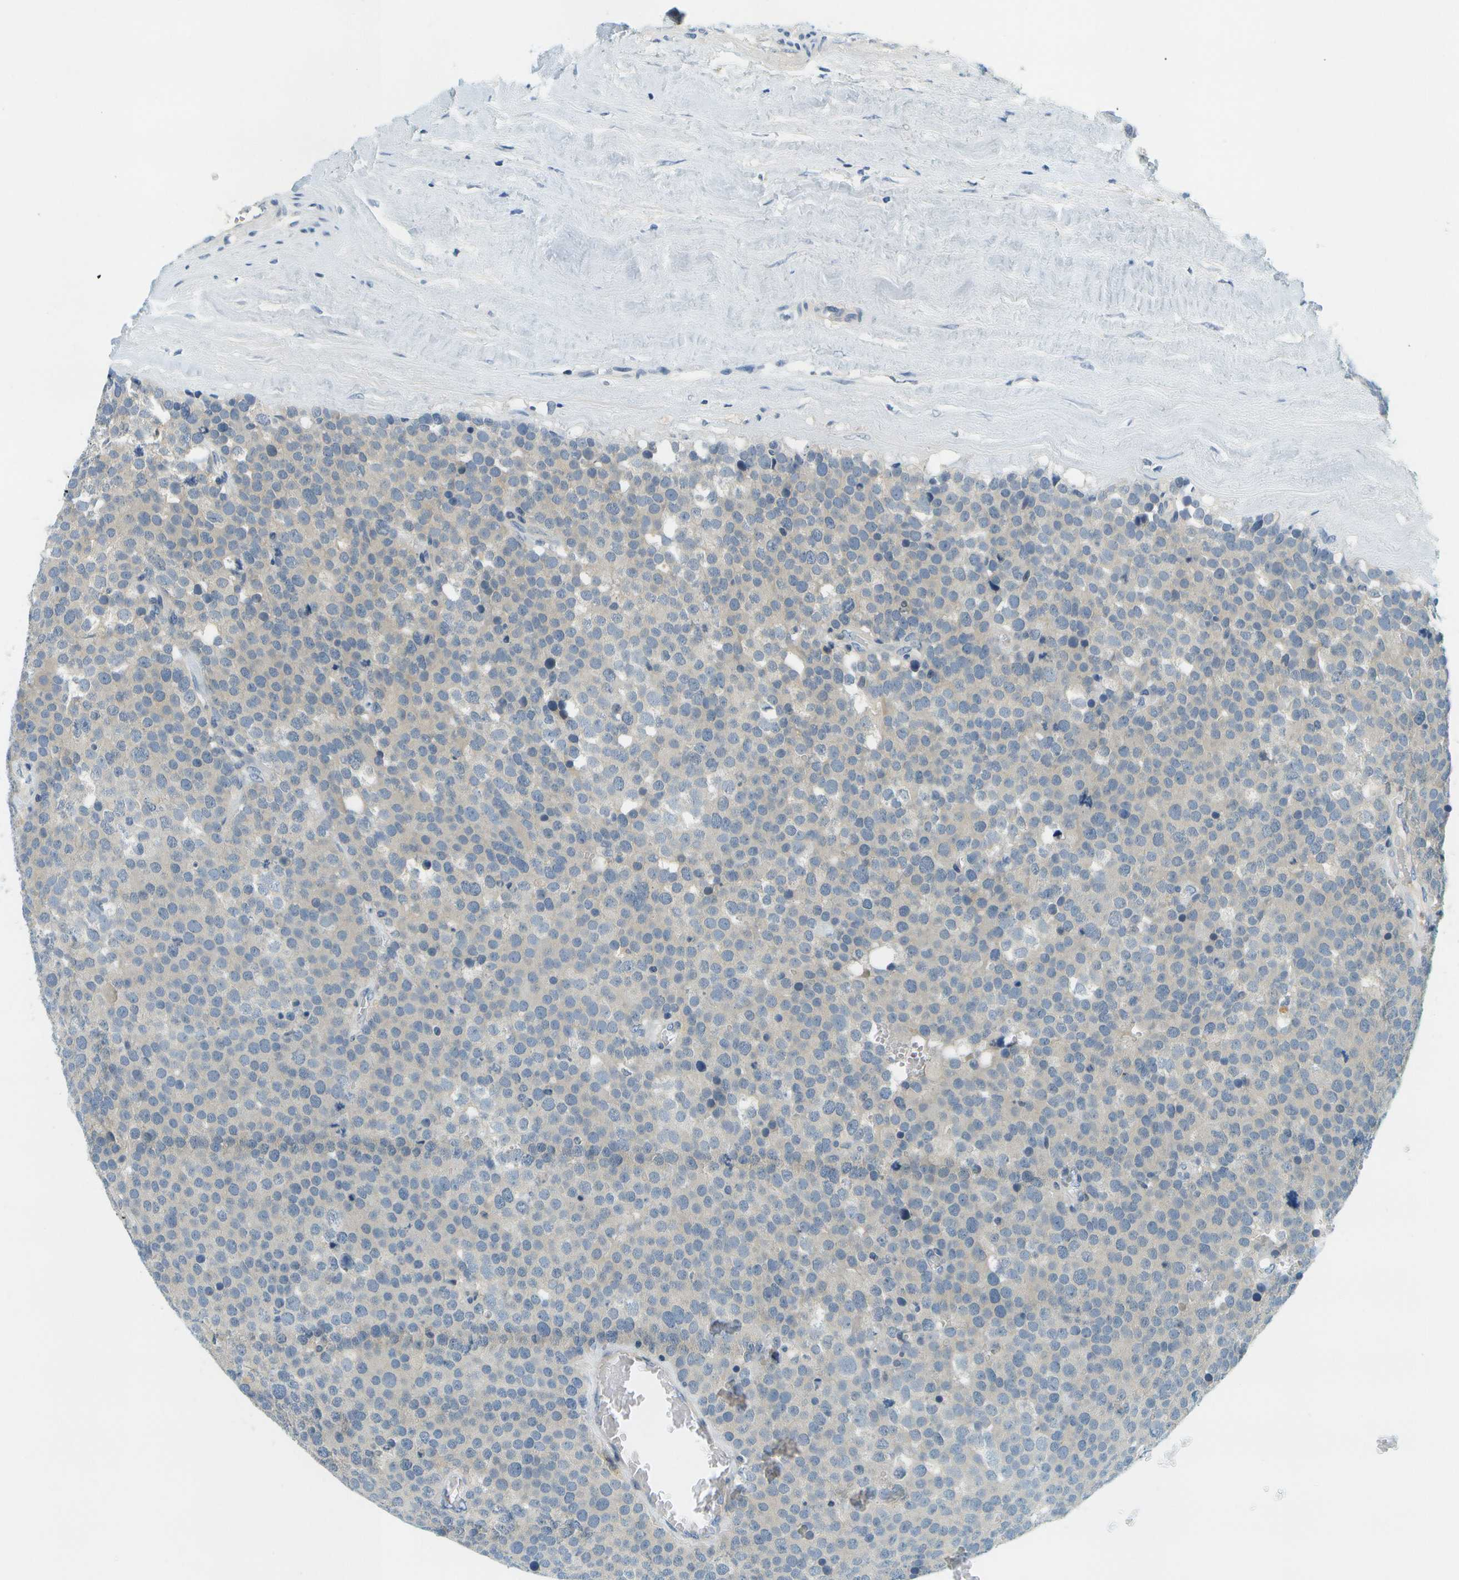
{"staining": {"intensity": "negative", "quantity": "none", "location": "none"}, "tissue": "testis cancer", "cell_type": "Tumor cells", "image_type": "cancer", "snomed": [{"axis": "morphology", "description": "Normal tissue, NOS"}, {"axis": "morphology", "description": "Seminoma, NOS"}, {"axis": "topography", "description": "Testis"}], "caption": "Histopathology image shows no significant protein staining in tumor cells of seminoma (testis). (DAB immunohistochemistry (IHC) visualized using brightfield microscopy, high magnification).", "gene": "RASGRP2", "patient": {"sex": "male", "age": 71}}